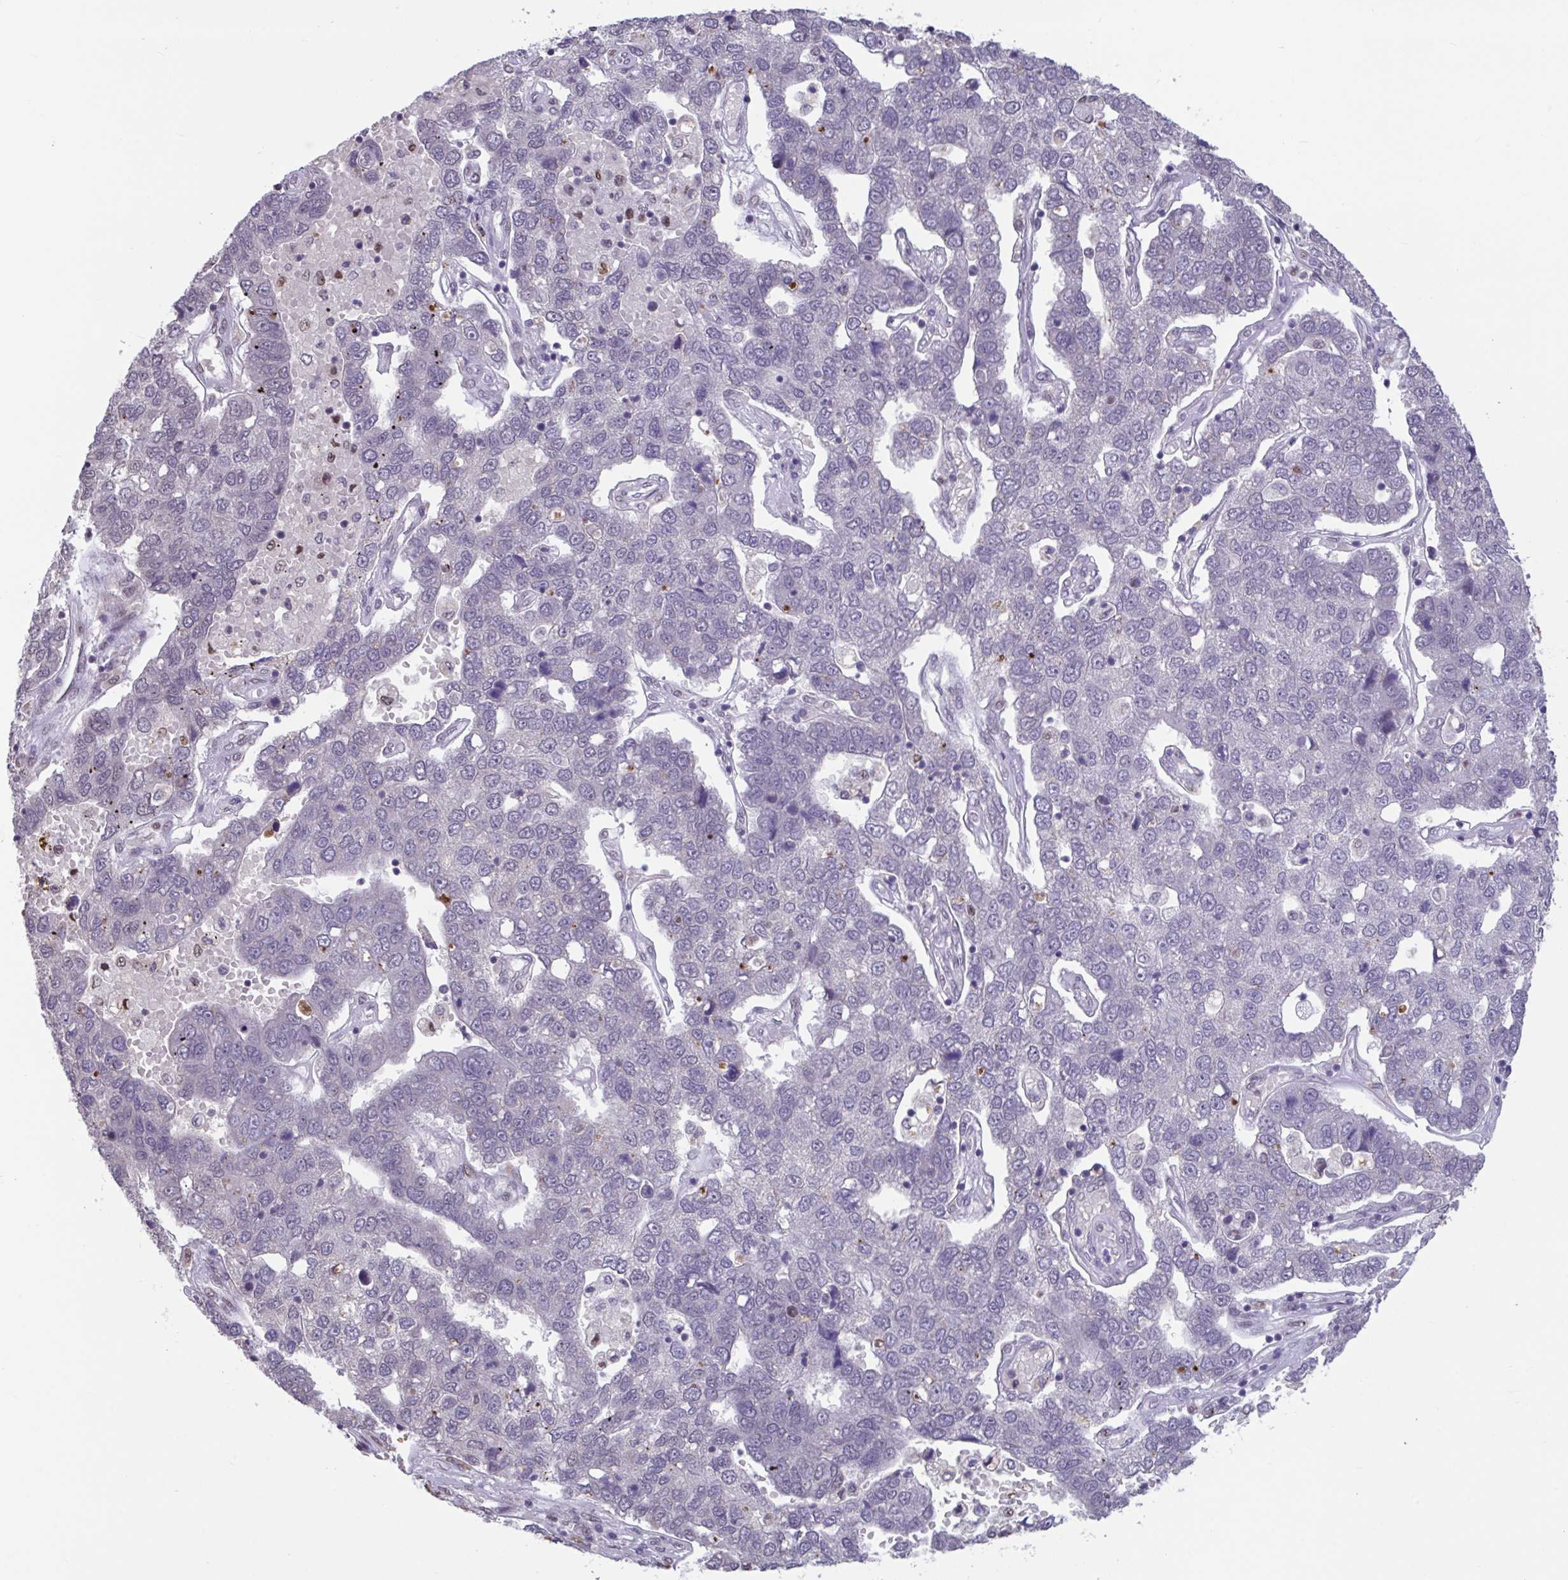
{"staining": {"intensity": "negative", "quantity": "none", "location": "none"}, "tissue": "pancreatic cancer", "cell_type": "Tumor cells", "image_type": "cancer", "snomed": [{"axis": "morphology", "description": "Adenocarcinoma, NOS"}, {"axis": "topography", "description": "Pancreas"}], "caption": "Tumor cells show no significant staining in pancreatic cancer (adenocarcinoma). Nuclei are stained in blue.", "gene": "HNRNPDL", "patient": {"sex": "female", "age": 61}}